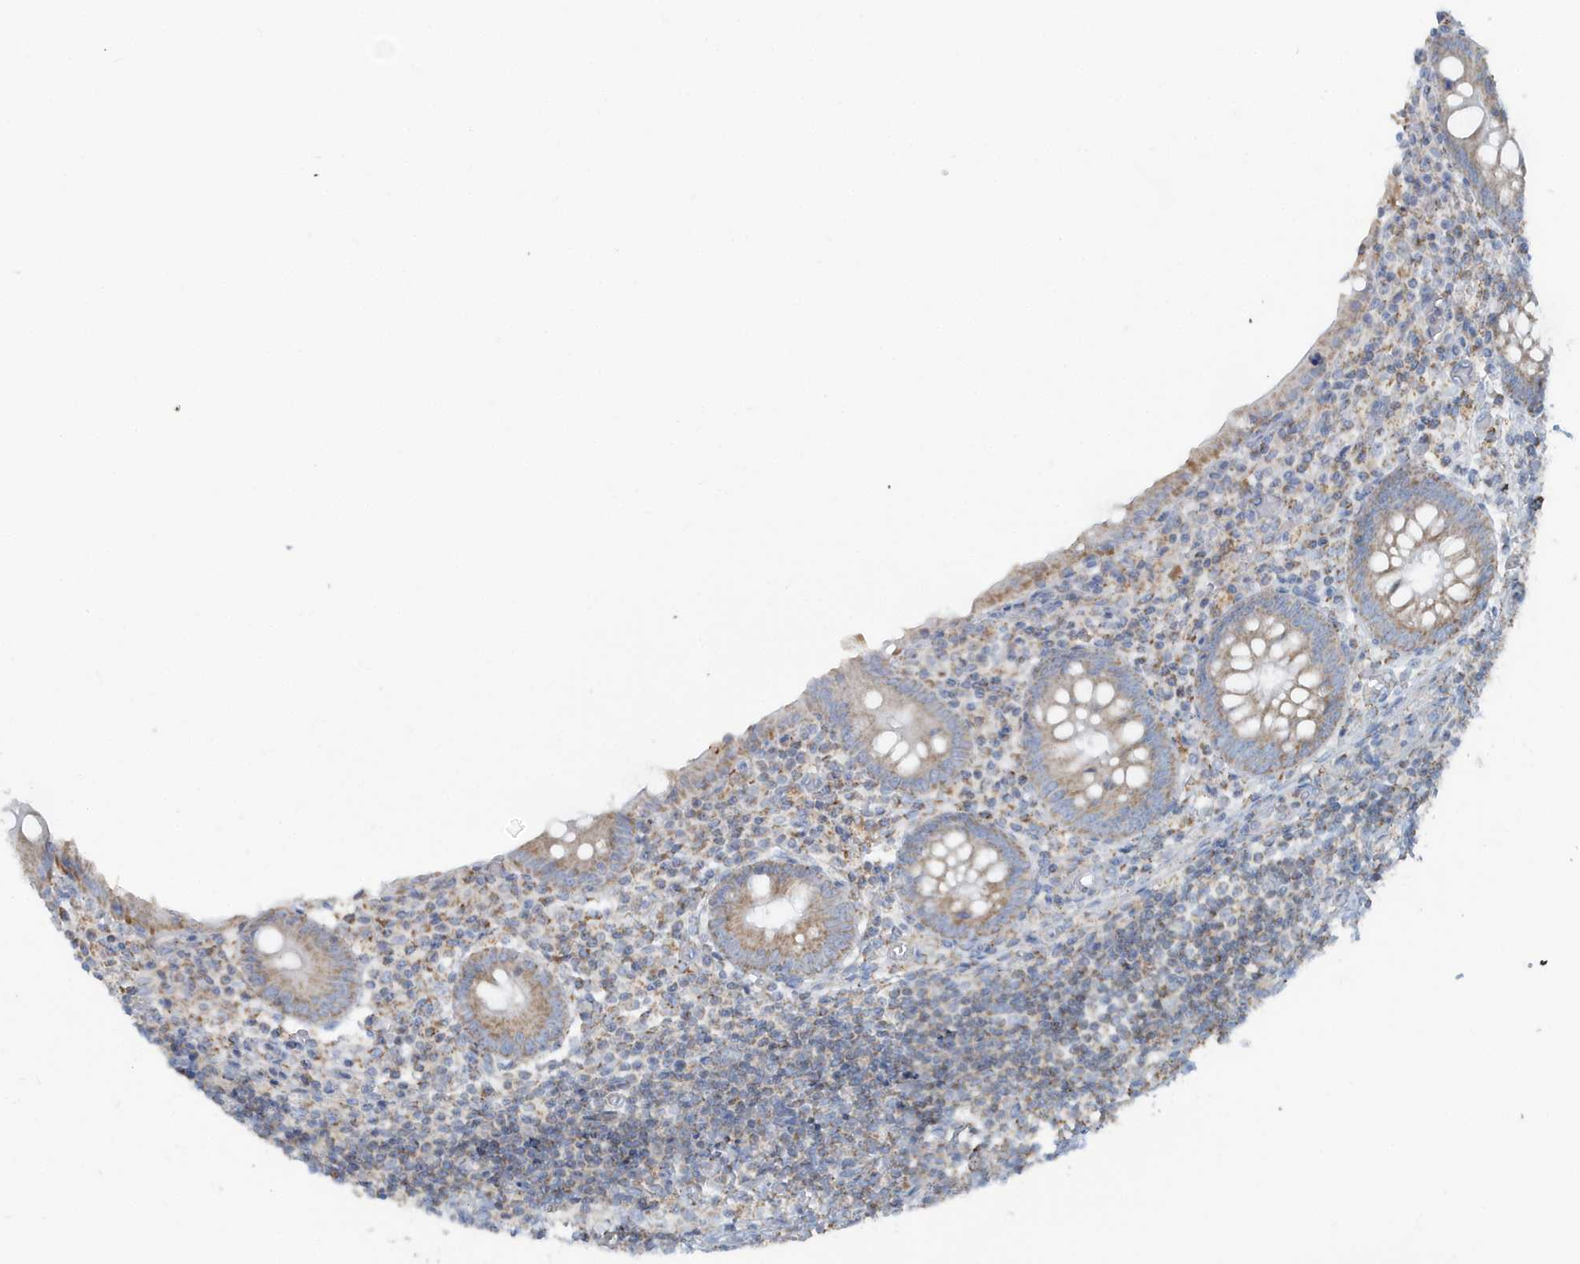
{"staining": {"intensity": "moderate", "quantity": ">75%", "location": "cytoplasmic/membranous"}, "tissue": "appendix", "cell_type": "Glandular cells", "image_type": "normal", "snomed": [{"axis": "morphology", "description": "Normal tissue, NOS"}, {"axis": "topography", "description": "Appendix"}], "caption": "A micrograph of human appendix stained for a protein demonstrates moderate cytoplasmic/membranous brown staining in glandular cells.", "gene": "RAB11FIP3", "patient": {"sex": "female", "age": 17}}